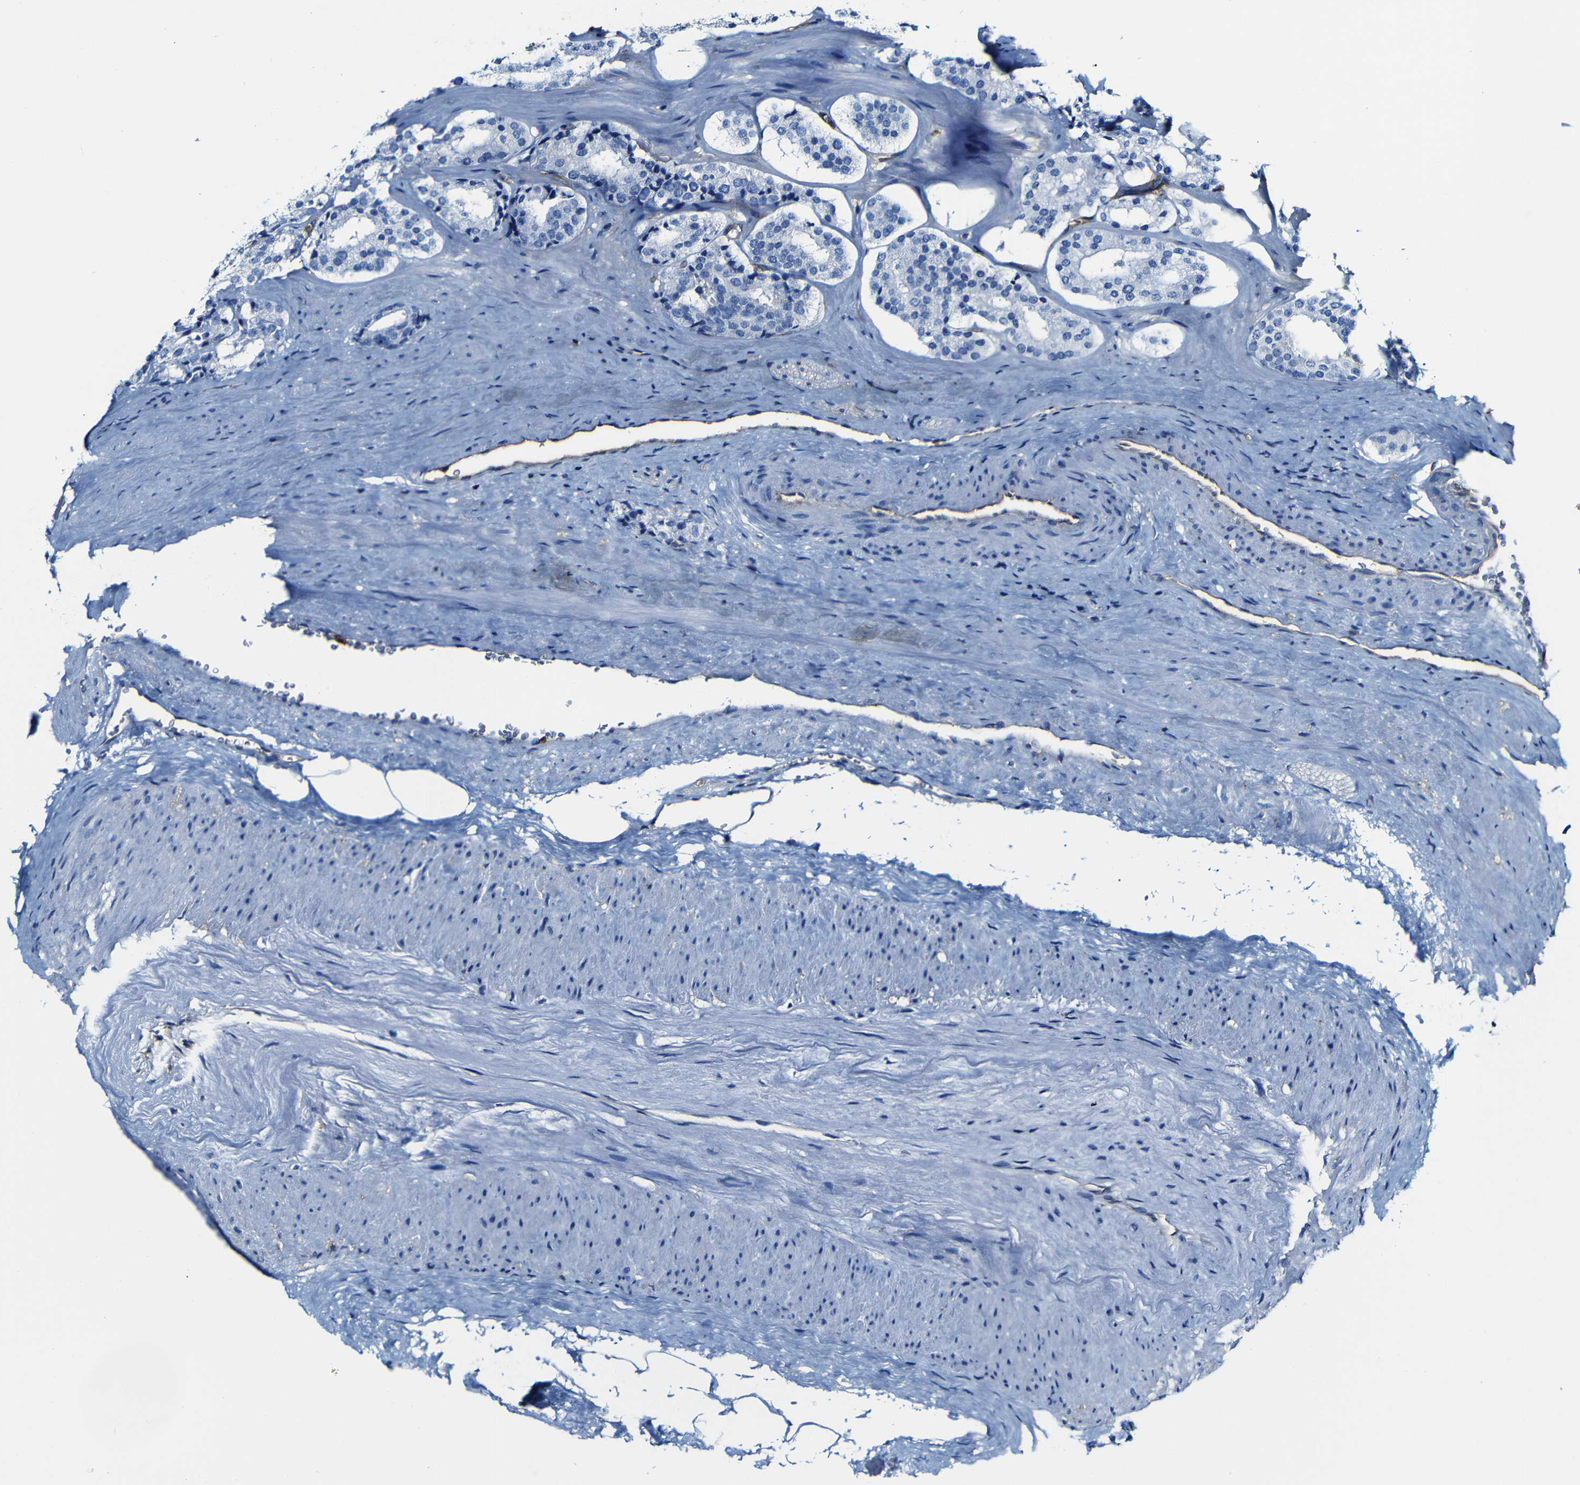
{"staining": {"intensity": "negative", "quantity": "none", "location": "none"}, "tissue": "prostate cancer", "cell_type": "Tumor cells", "image_type": "cancer", "snomed": [{"axis": "morphology", "description": "Adenocarcinoma, High grade"}, {"axis": "topography", "description": "Prostate"}], "caption": "Prostate cancer was stained to show a protein in brown. There is no significant expression in tumor cells.", "gene": "MSN", "patient": {"sex": "male", "age": 60}}